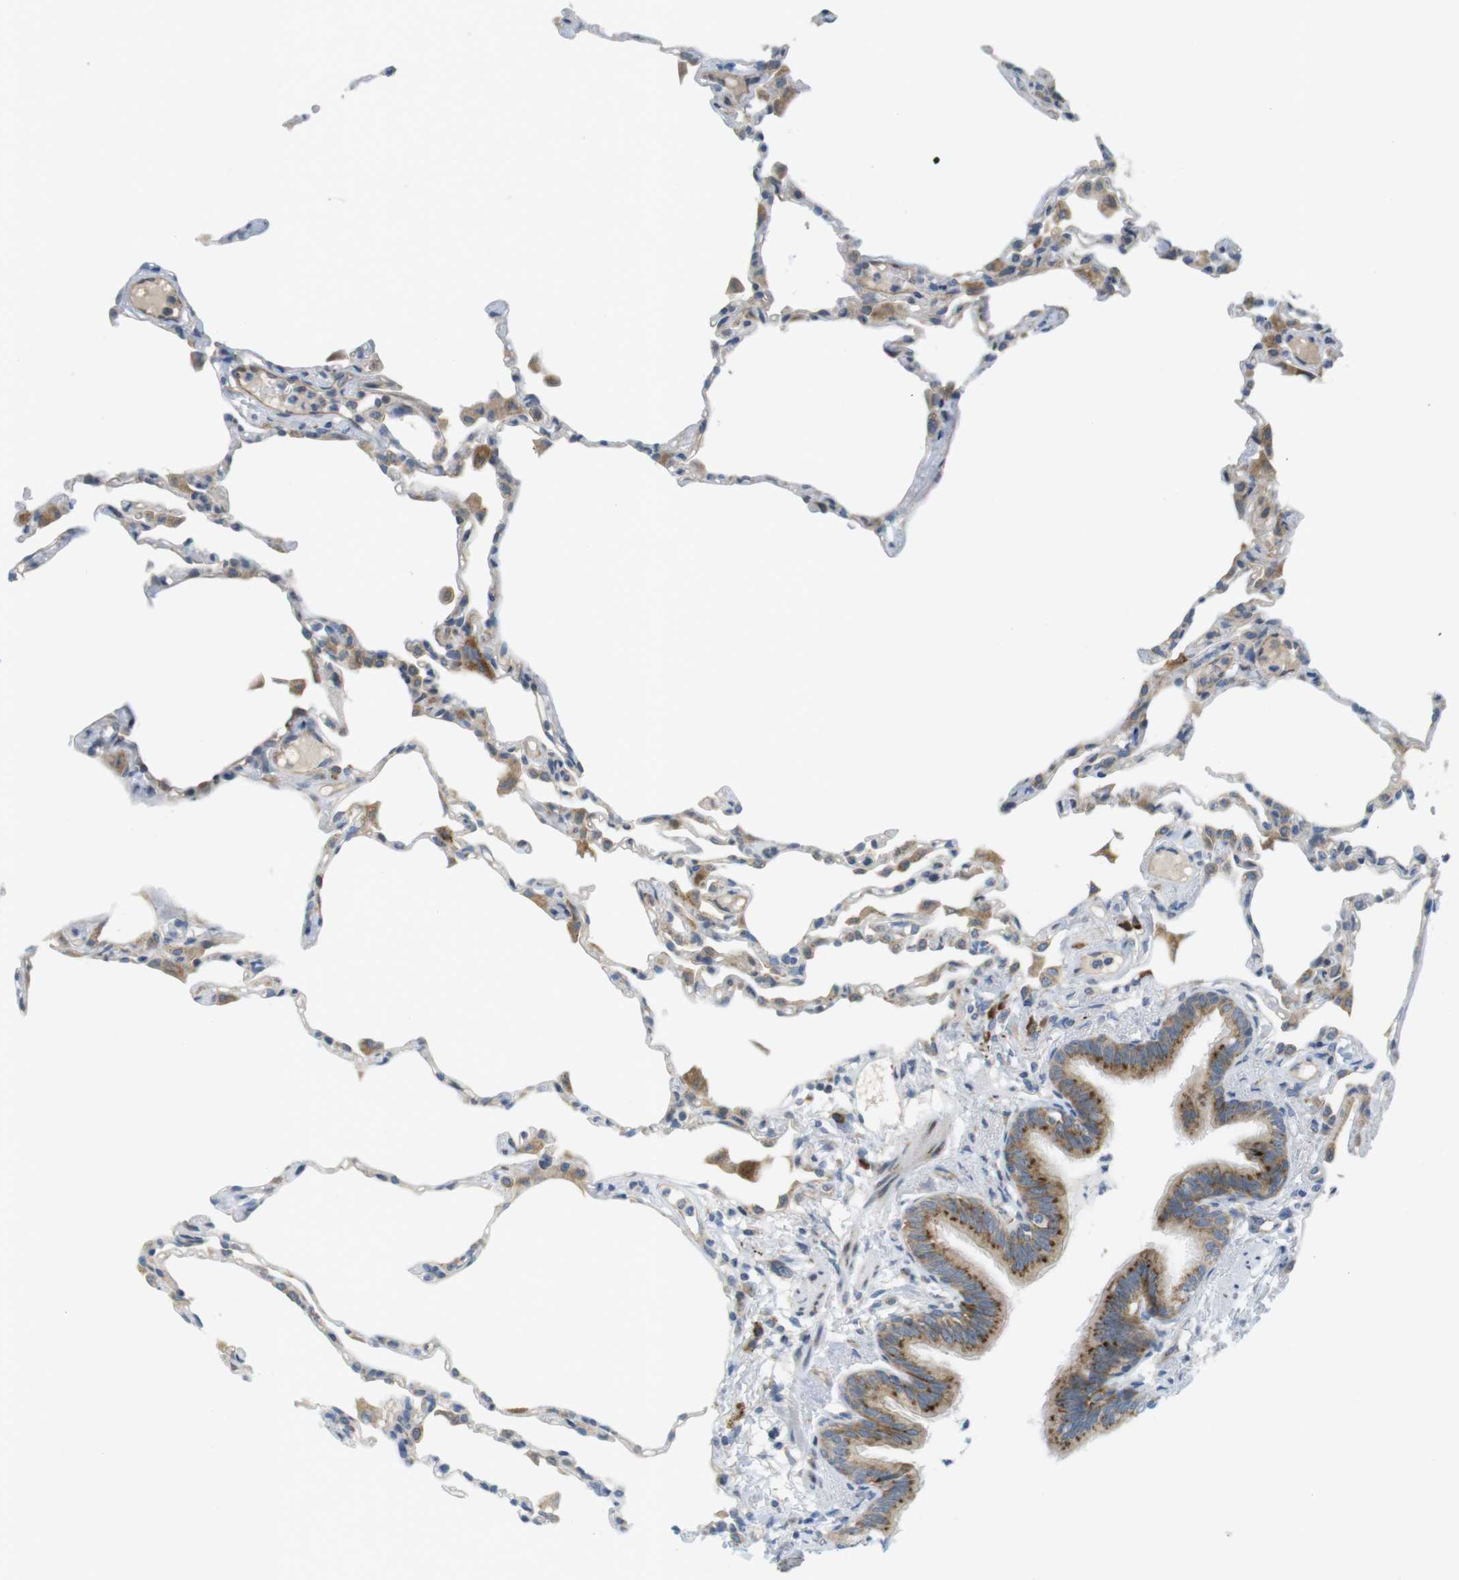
{"staining": {"intensity": "moderate", "quantity": "<25%", "location": "cytoplasmic/membranous"}, "tissue": "lung", "cell_type": "Alveolar cells", "image_type": "normal", "snomed": [{"axis": "morphology", "description": "Normal tissue, NOS"}, {"axis": "topography", "description": "Lung"}], "caption": "An IHC photomicrograph of normal tissue is shown. Protein staining in brown labels moderate cytoplasmic/membranous positivity in lung within alveolar cells.", "gene": "GJC3", "patient": {"sex": "female", "age": 49}}